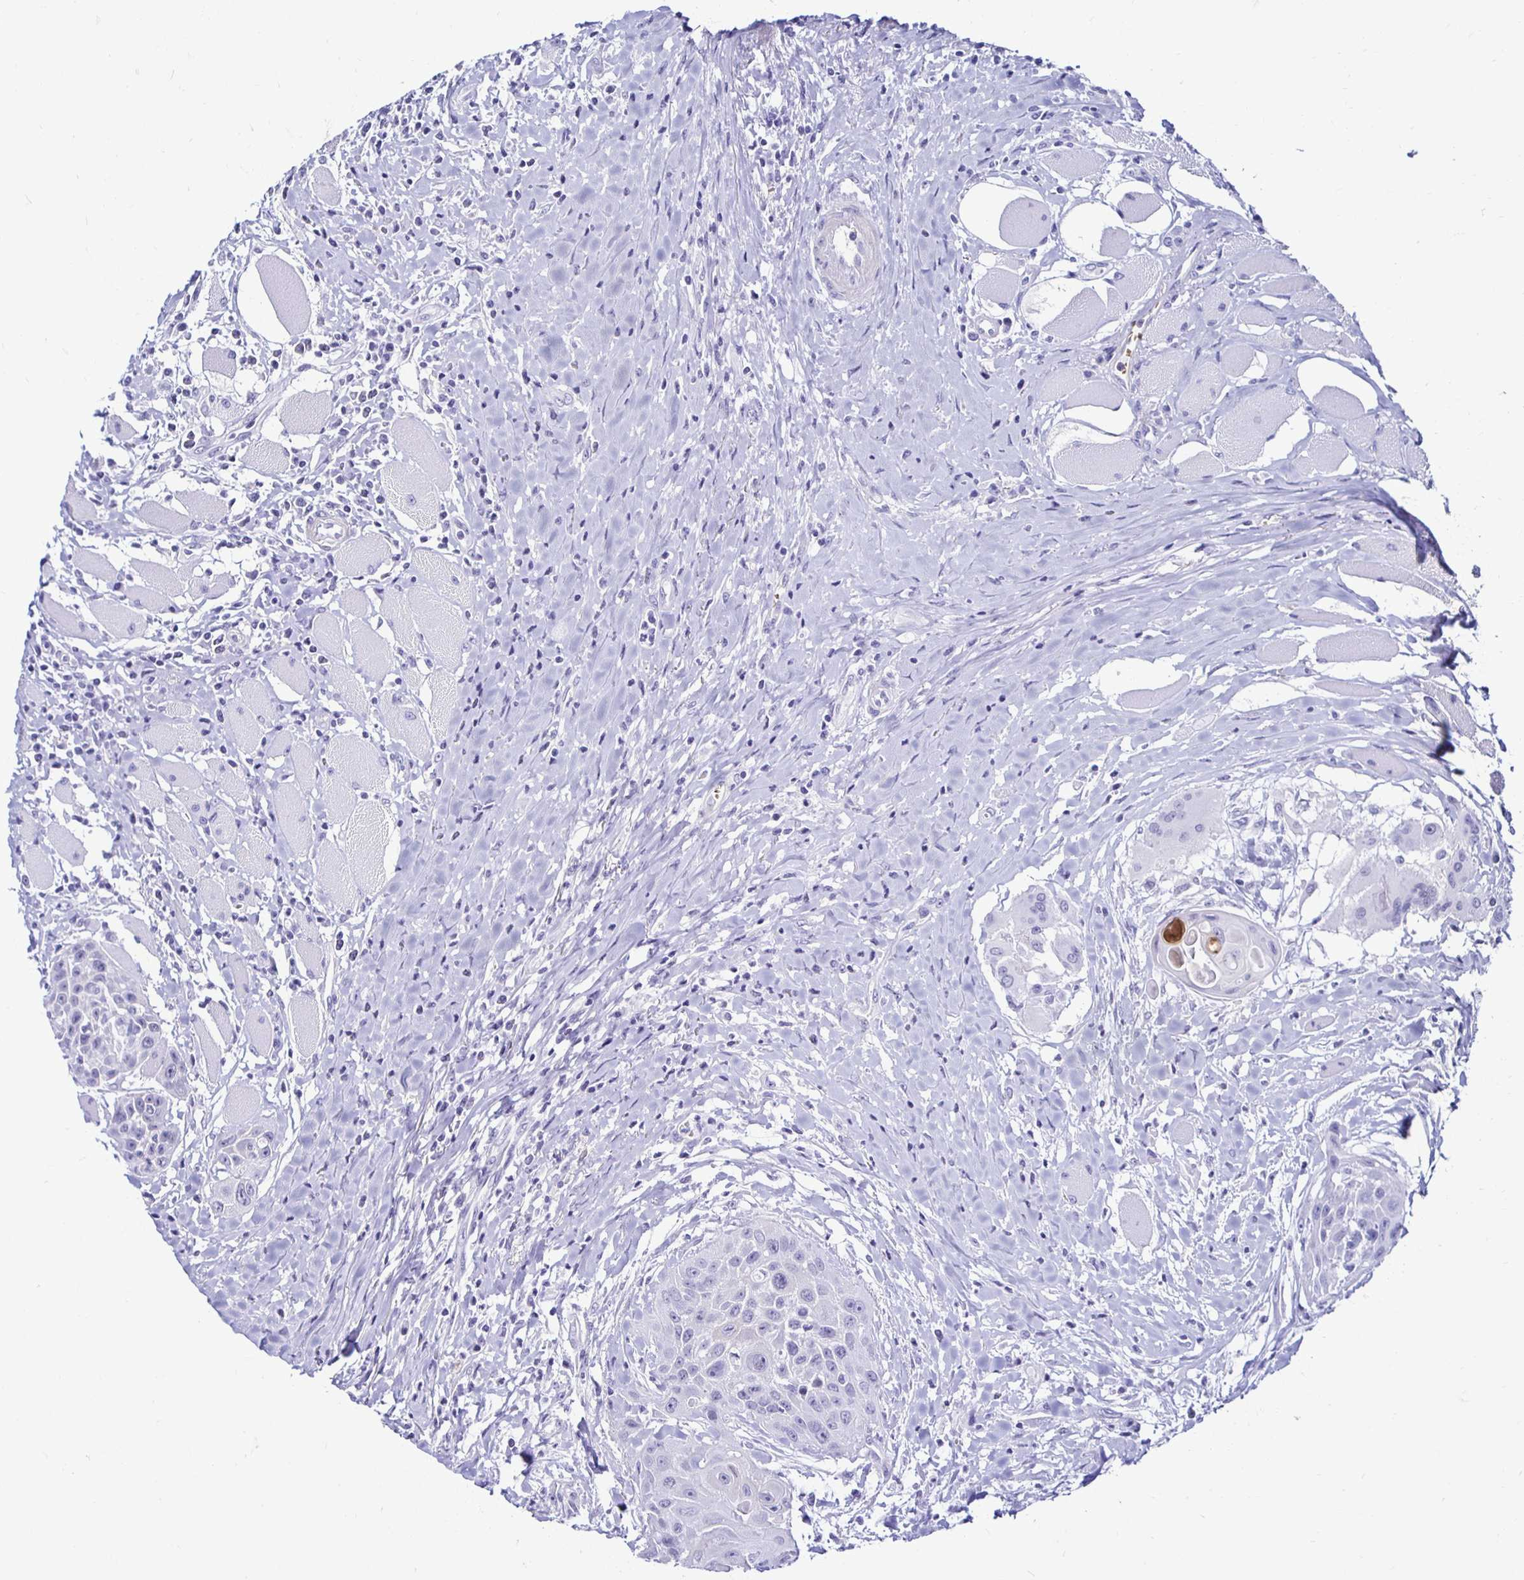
{"staining": {"intensity": "negative", "quantity": "none", "location": "none"}, "tissue": "head and neck cancer", "cell_type": "Tumor cells", "image_type": "cancer", "snomed": [{"axis": "morphology", "description": "Squamous cell carcinoma, NOS"}, {"axis": "topography", "description": "Head-Neck"}], "caption": "A micrograph of human squamous cell carcinoma (head and neck) is negative for staining in tumor cells. Nuclei are stained in blue.", "gene": "RHBDL3", "patient": {"sex": "female", "age": 73}}